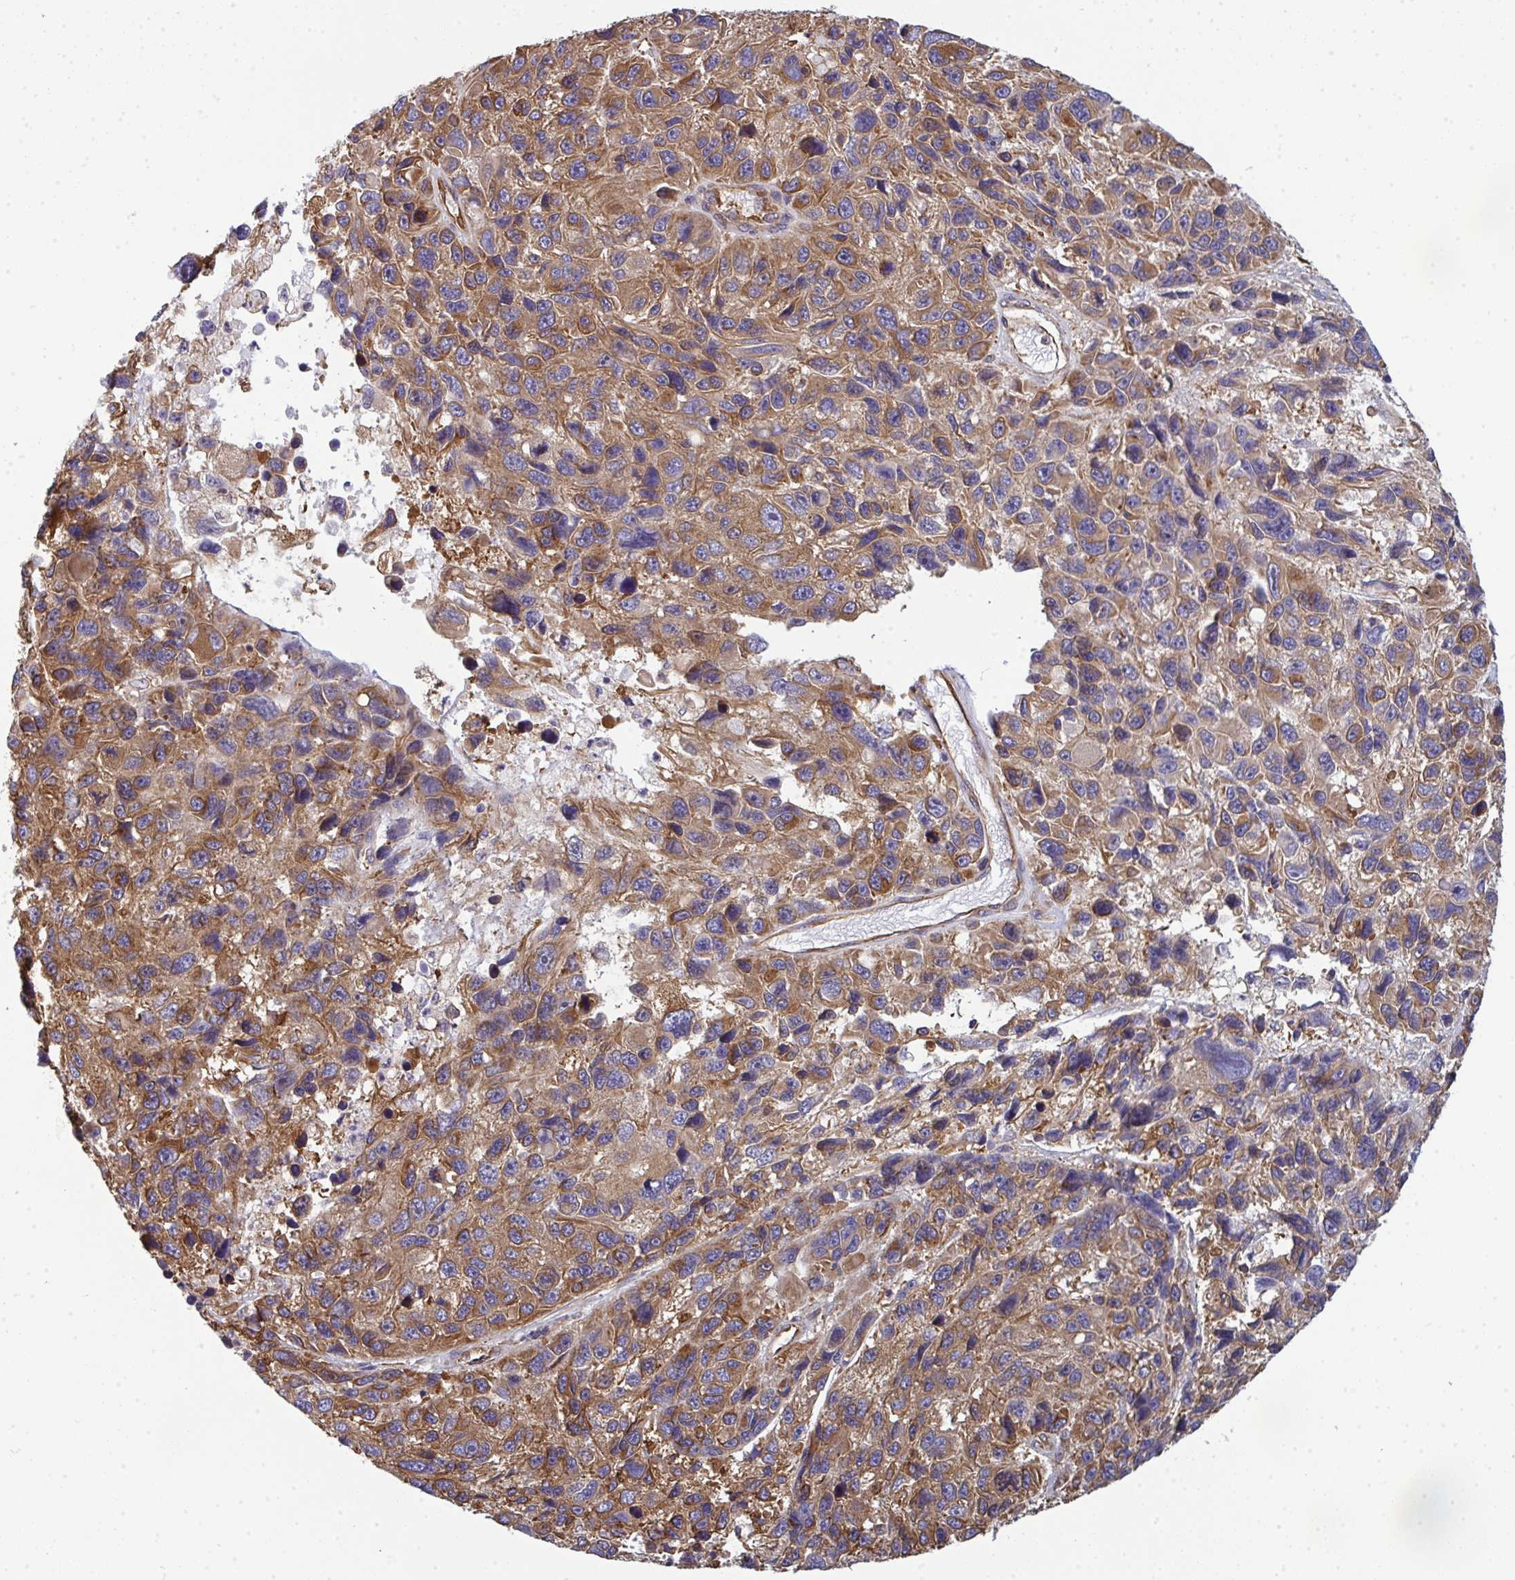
{"staining": {"intensity": "moderate", "quantity": ">75%", "location": "cytoplasmic/membranous"}, "tissue": "melanoma", "cell_type": "Tumor cells", "image_type": "cancer", "snomed": [{"axis": "morphology", "description": "Malignant melanoma, NOS"}, {"axis": "topography", "description": "Skin"}], "caption": "IHC of human malignant melanoma demonstrates medium levels of moderate cytoplasmic/membranous expression in about >75% of tumor cells.", "gene": "DYNC1I2", "patient": {"sex": "male", "age": 53}}